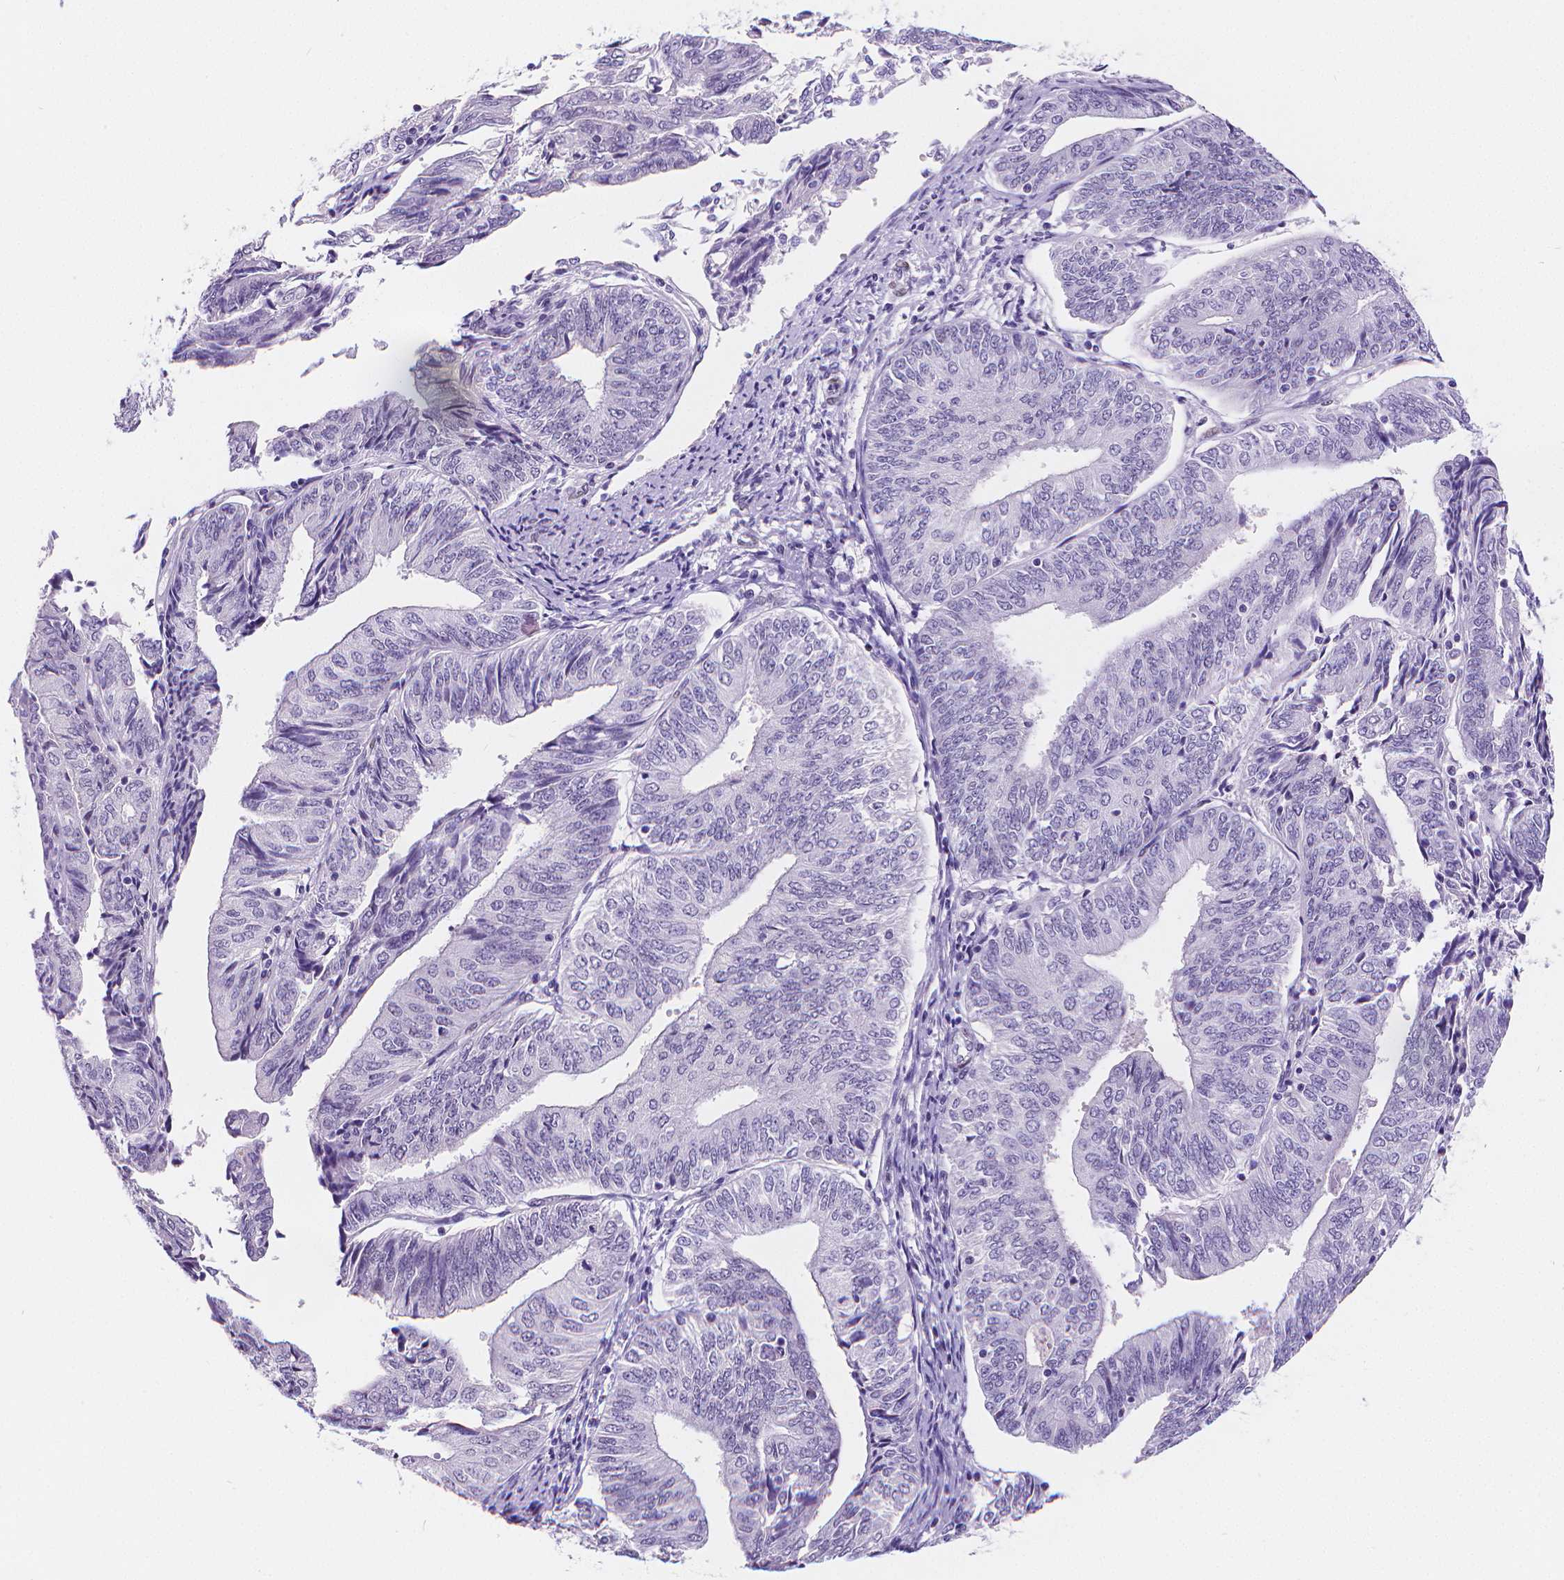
{"staining": {"intensity": "negative", "quantity": "none", "location": "none"}, "tissue": "endometrial cancer", "cell_type": "Tumor cells", "image_type": "cancer", "snomed": [{"axis": "morphology", "description": "Adenocarcinoma, NOS"}, {"axis": "topography", "description": "Endometrium"}], "caption": "Immunohistochemical staining of human endometrial adenocarcinoma demonstrates no significant expression in tumor cells. The staining was performed using DAB (3,3'-diaminobenzidine) to visualize the protein expression in brown, while the nuclei were stained in blue with hematoxylin (Magnification: 20x).", "gene": "MEF2C", "patient": {"sex": "female", "age": 58}}